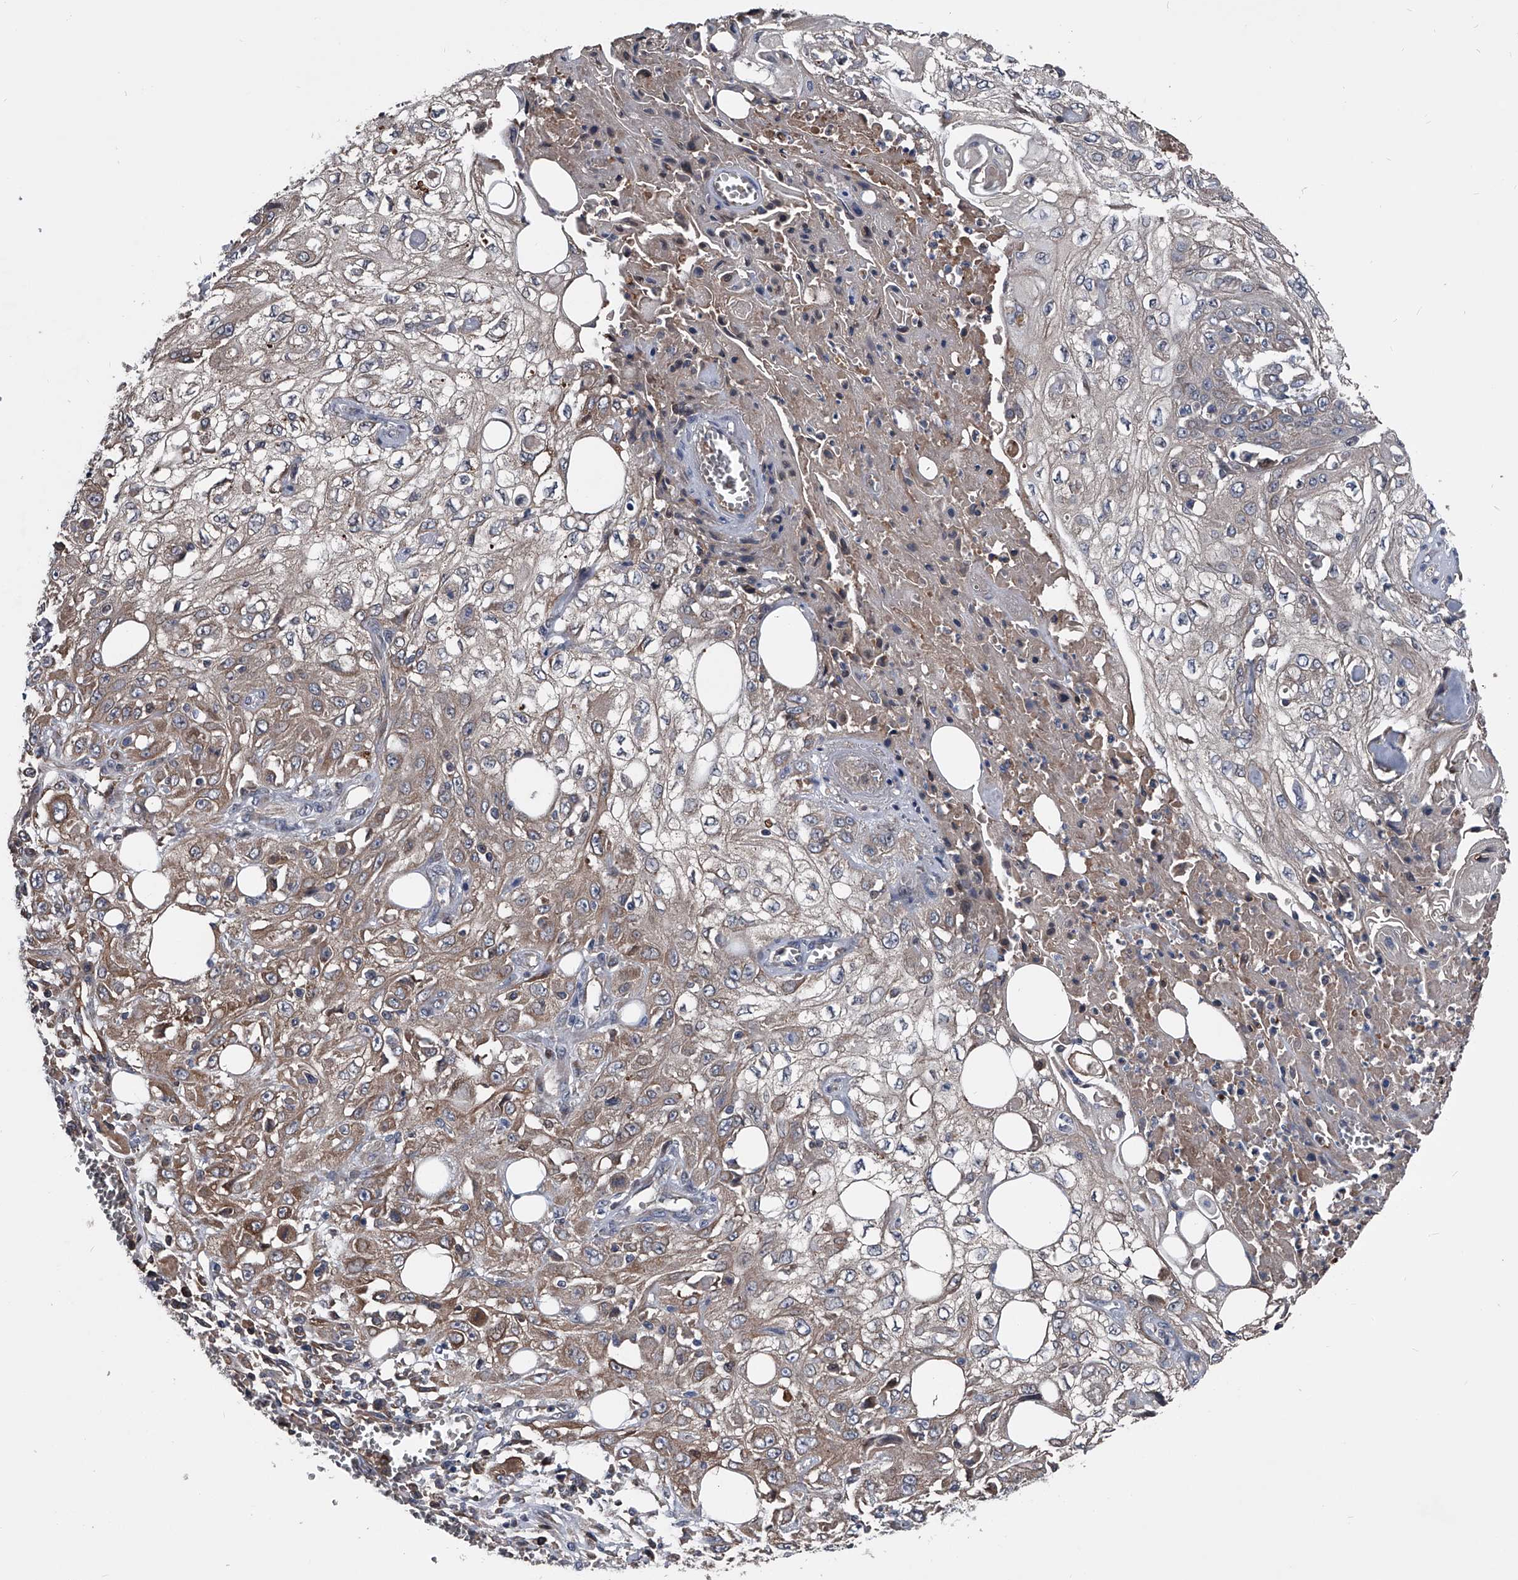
{"staining": {"intensity": "weak", "quantity": "25%-75%", "location": "cytoplasmic/membranous"}, "tissue": "skin cancer", "cell_type": "Tumor cells", "image_type": "cancer", "snomed": [{"axis": "morphology", "description": "Squamous cell carcinoma, NOS"}, {"axis": "morphology", "description": "Squamous cell carcinoma, metastatic, NOS"}, {"axis": "topography", "description": "Skin"}, {"axis": "topography", "description": "Lymph node"}], "caption": "This is a micrograph of immunohistochemistry staining of skin cancer (squamous cell carcinoma), which shows weak staining in the cytoplasmic/membranous of tumor cells.", "gene": "KIF13A", "patient": {"sex": "male", "age": 75}}